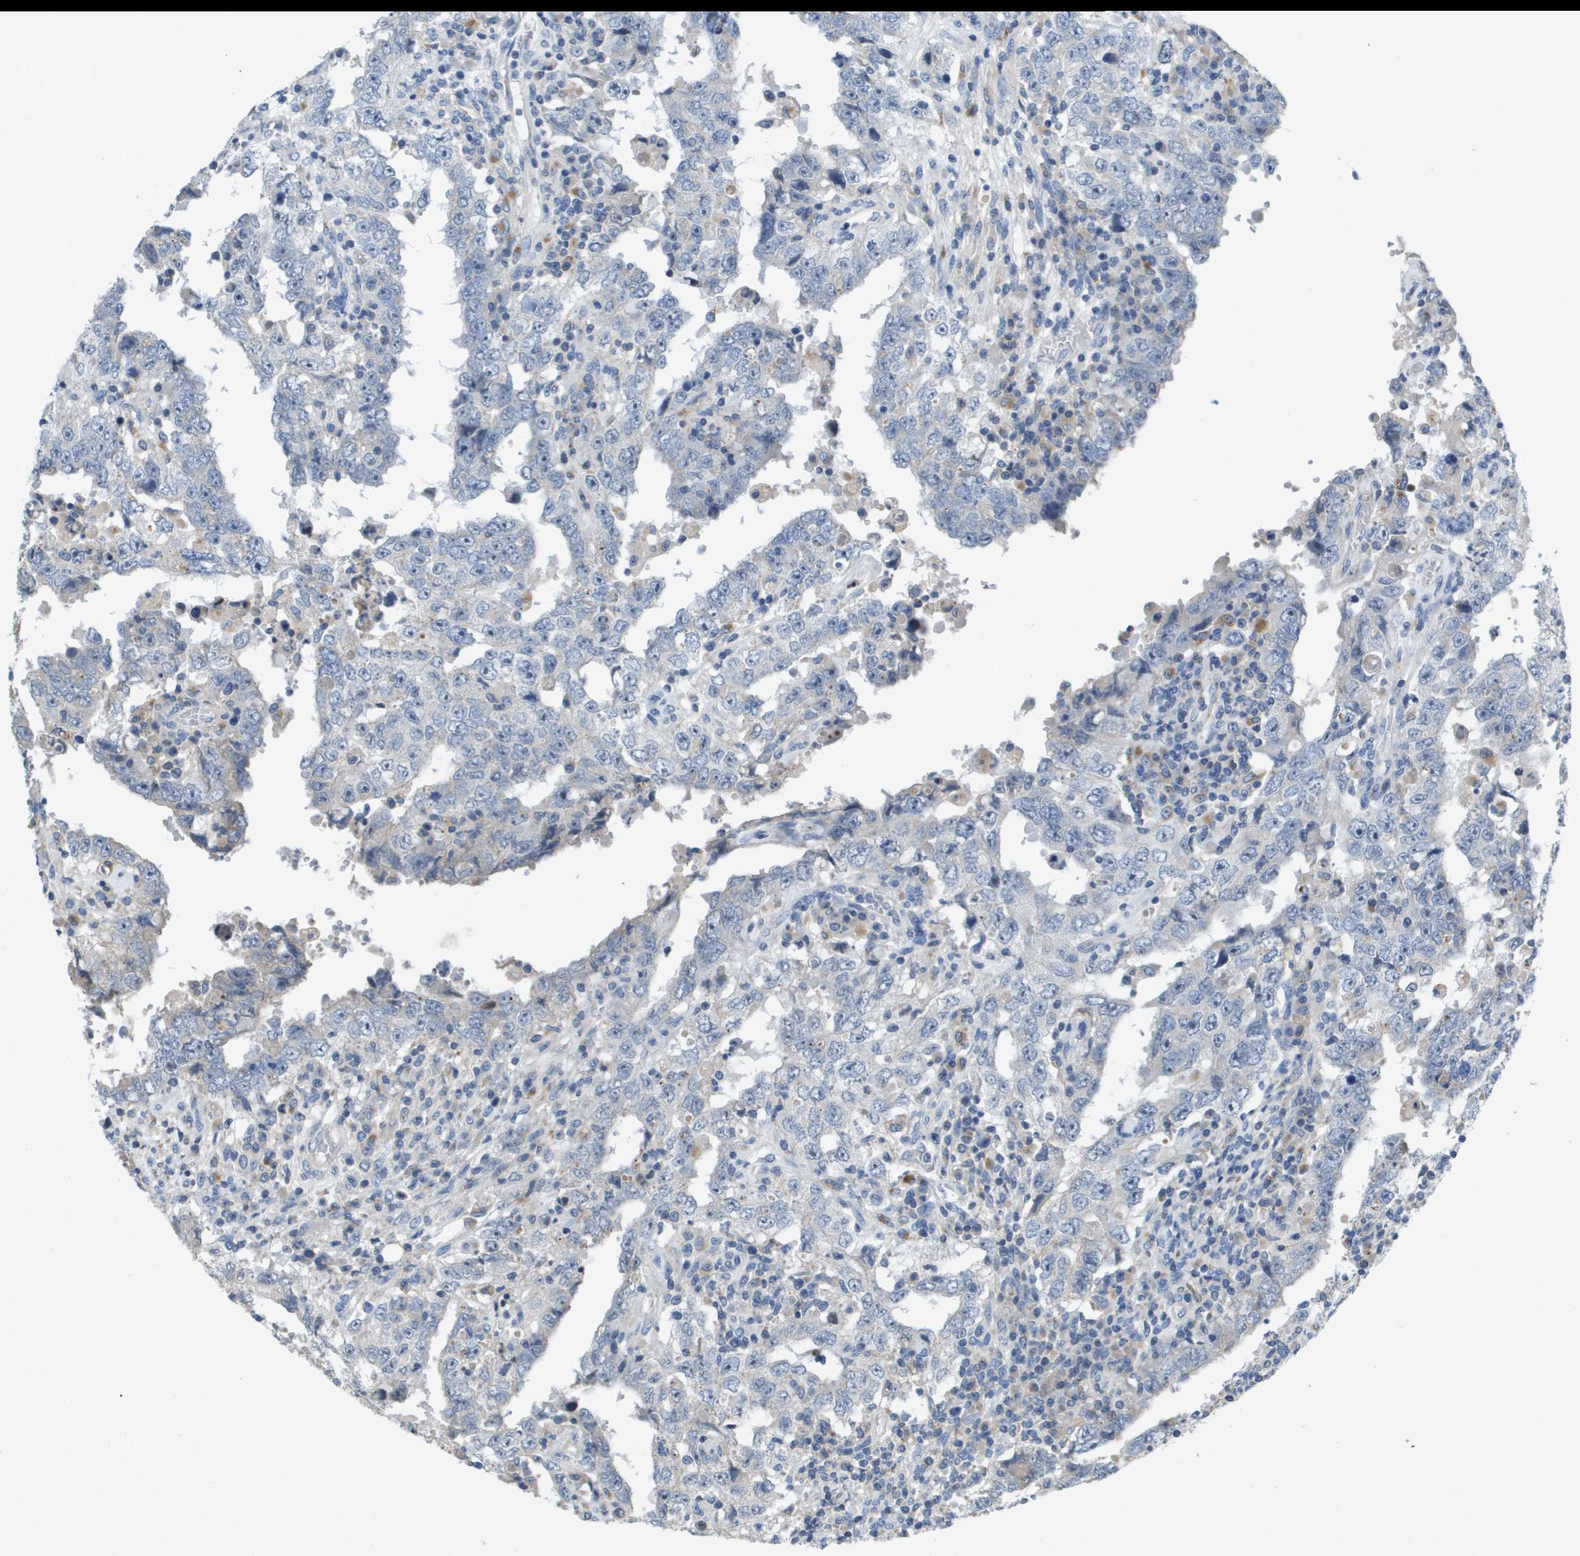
{"staining": {"intensity": "negative", "quantity": "none", "location": "none"}, "tissue": "testis cancer", "cell_type": "Tumor cells", "image_type": "cancer", "snomed": [{"axis": "morphology", "description": "Carcinoma, Embryonal, NOS"}, {"axis": "topography", "description": "Testis"}], "caption": "Tumor cells show no significant protein staining in testis cancer. (DAB (3,3'-diaminobenzidine) IHC with hematoxylin counter stain).", "gene": "B3GNT5", "patient": {"sex": "male", "age": 26}}